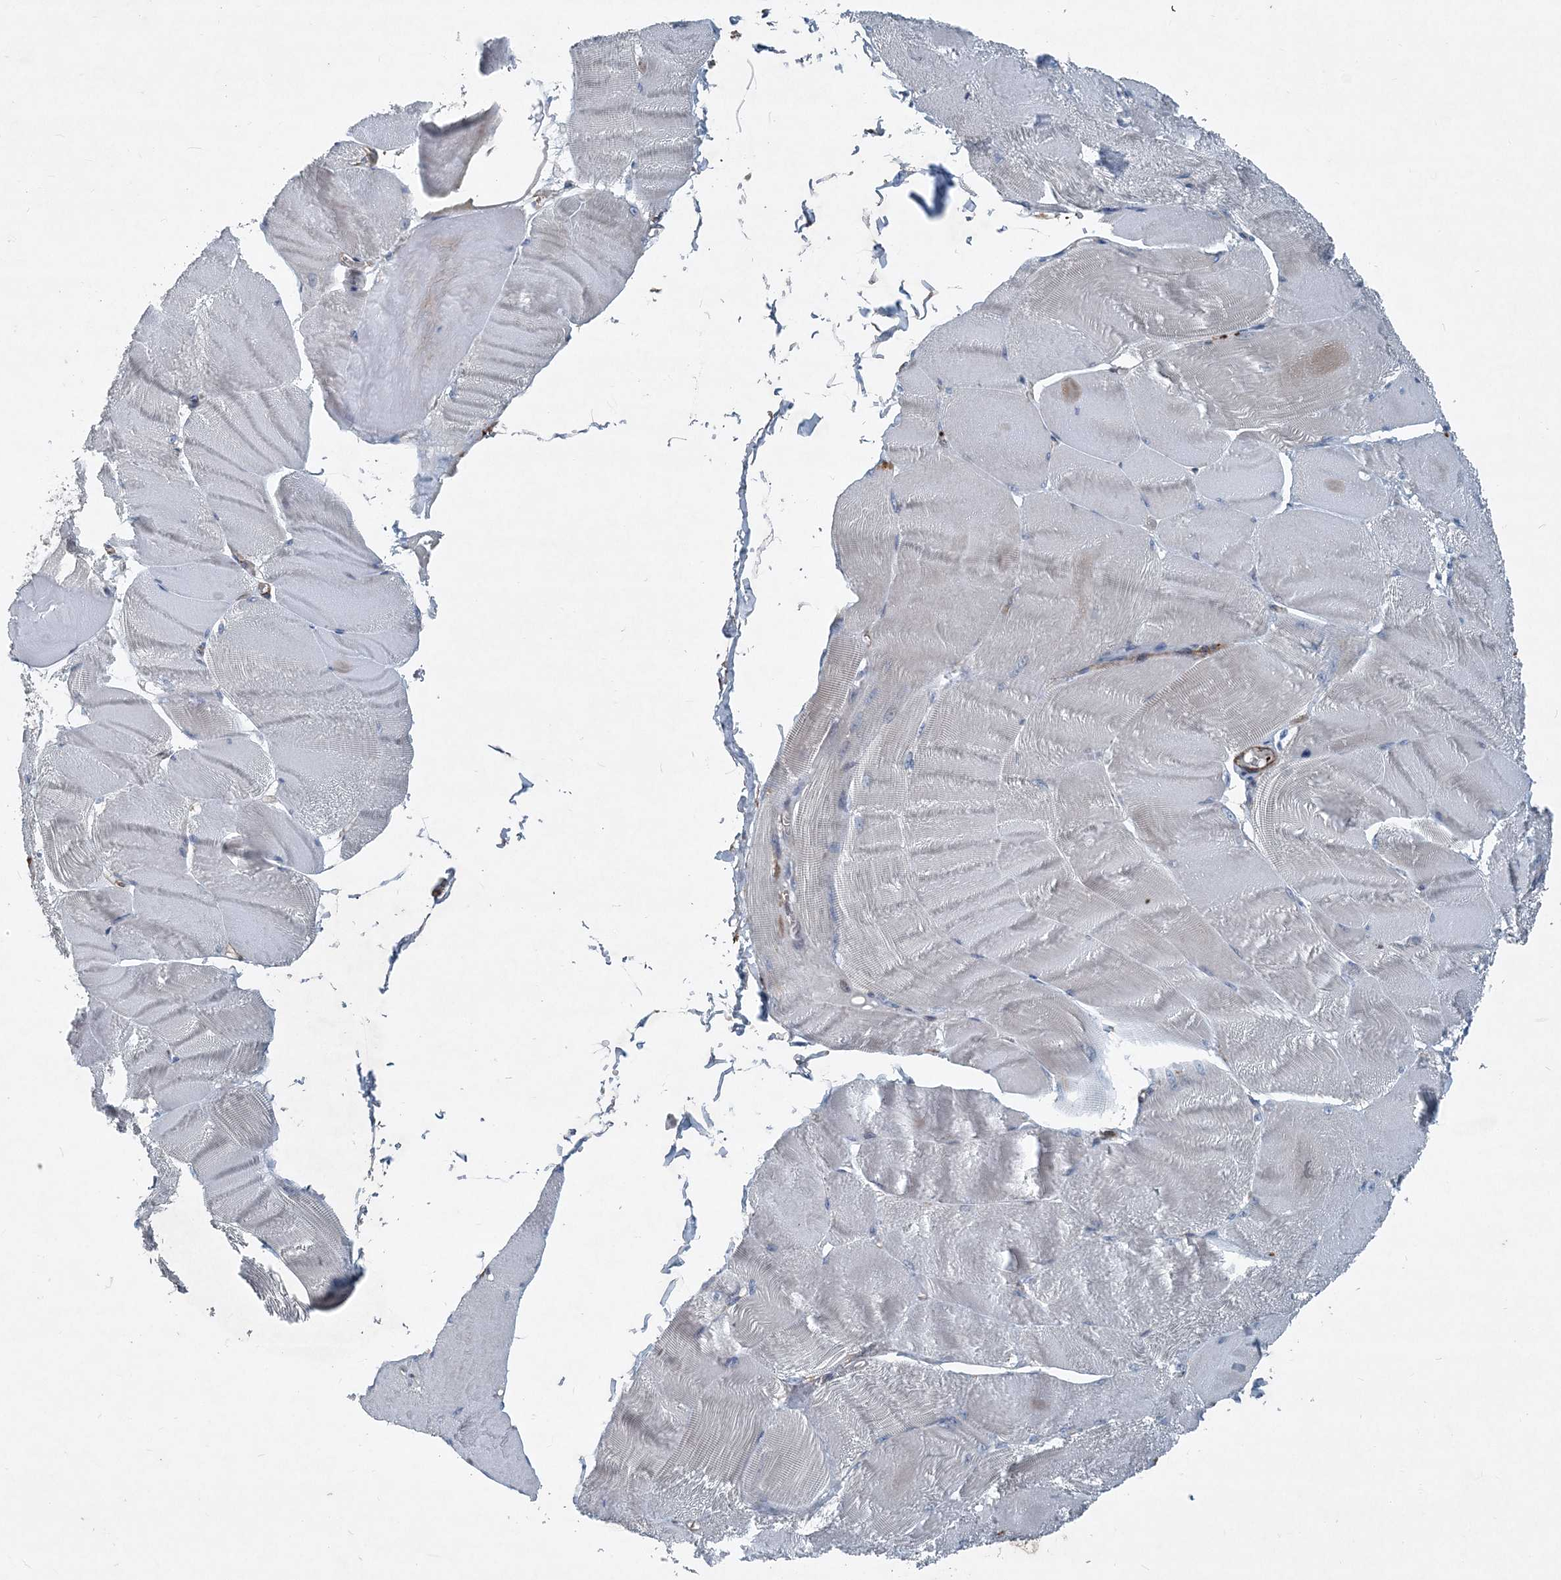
{"staining": {"intensity": "negative", "quantity": "none", "location": "none"}, "tissue": "skeletal muscle", "cell_type": "Myocytes", "image_type": "normal", "snomed": [{"axis": "morphology", "description": "Normal tissue, NOS"}, {"axis": "morphology", "description": "Basal cell carcinoma"}, {"axis": "topography", "description": "Skeletal muscle"}], "caption": "High power microscopy micrograph of an immunohistochemistry histopathology image of normal skeletal muscle, revealing no significant positivity in myocytes.", "gene": "DGUOK", "patient": {"sex": "female", "age": 64}}